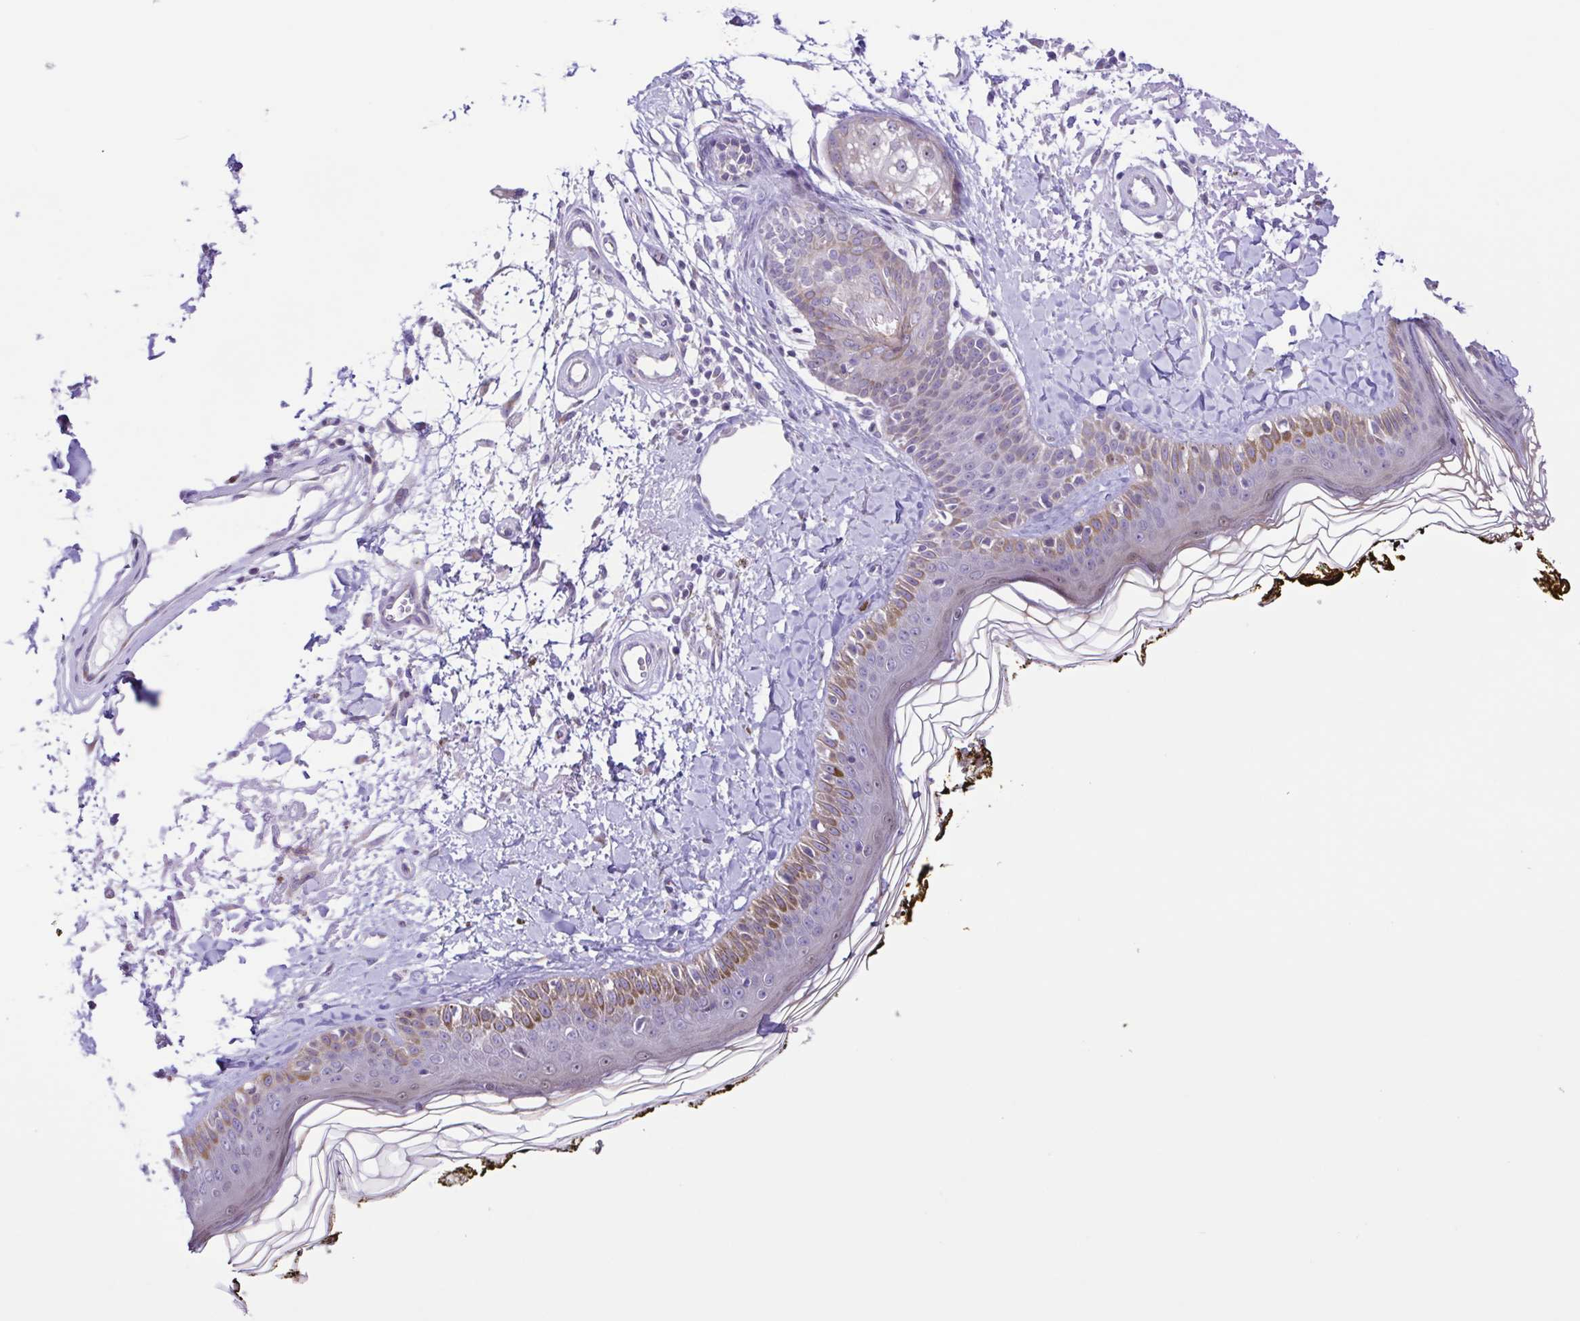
{"staining": {"intensity": "negative", "quantity": "none", "location": "none"}, "tissue": "skin", "cell_type": "Fibroblasts", "image_type": "normal", "snomed": [{"axis": "morphology", "description": "Normal tissue, NOS"}, {"axis": "topography", "description": "Skin"}], "caption": "Immunohistochemistry (IHC) micrograph of benign human skin stained for a protein (brown), which shows no expression in fibroblasts.", "gene": "ENSG00000286022", "patient": {"sex": "male", "age": 76}}